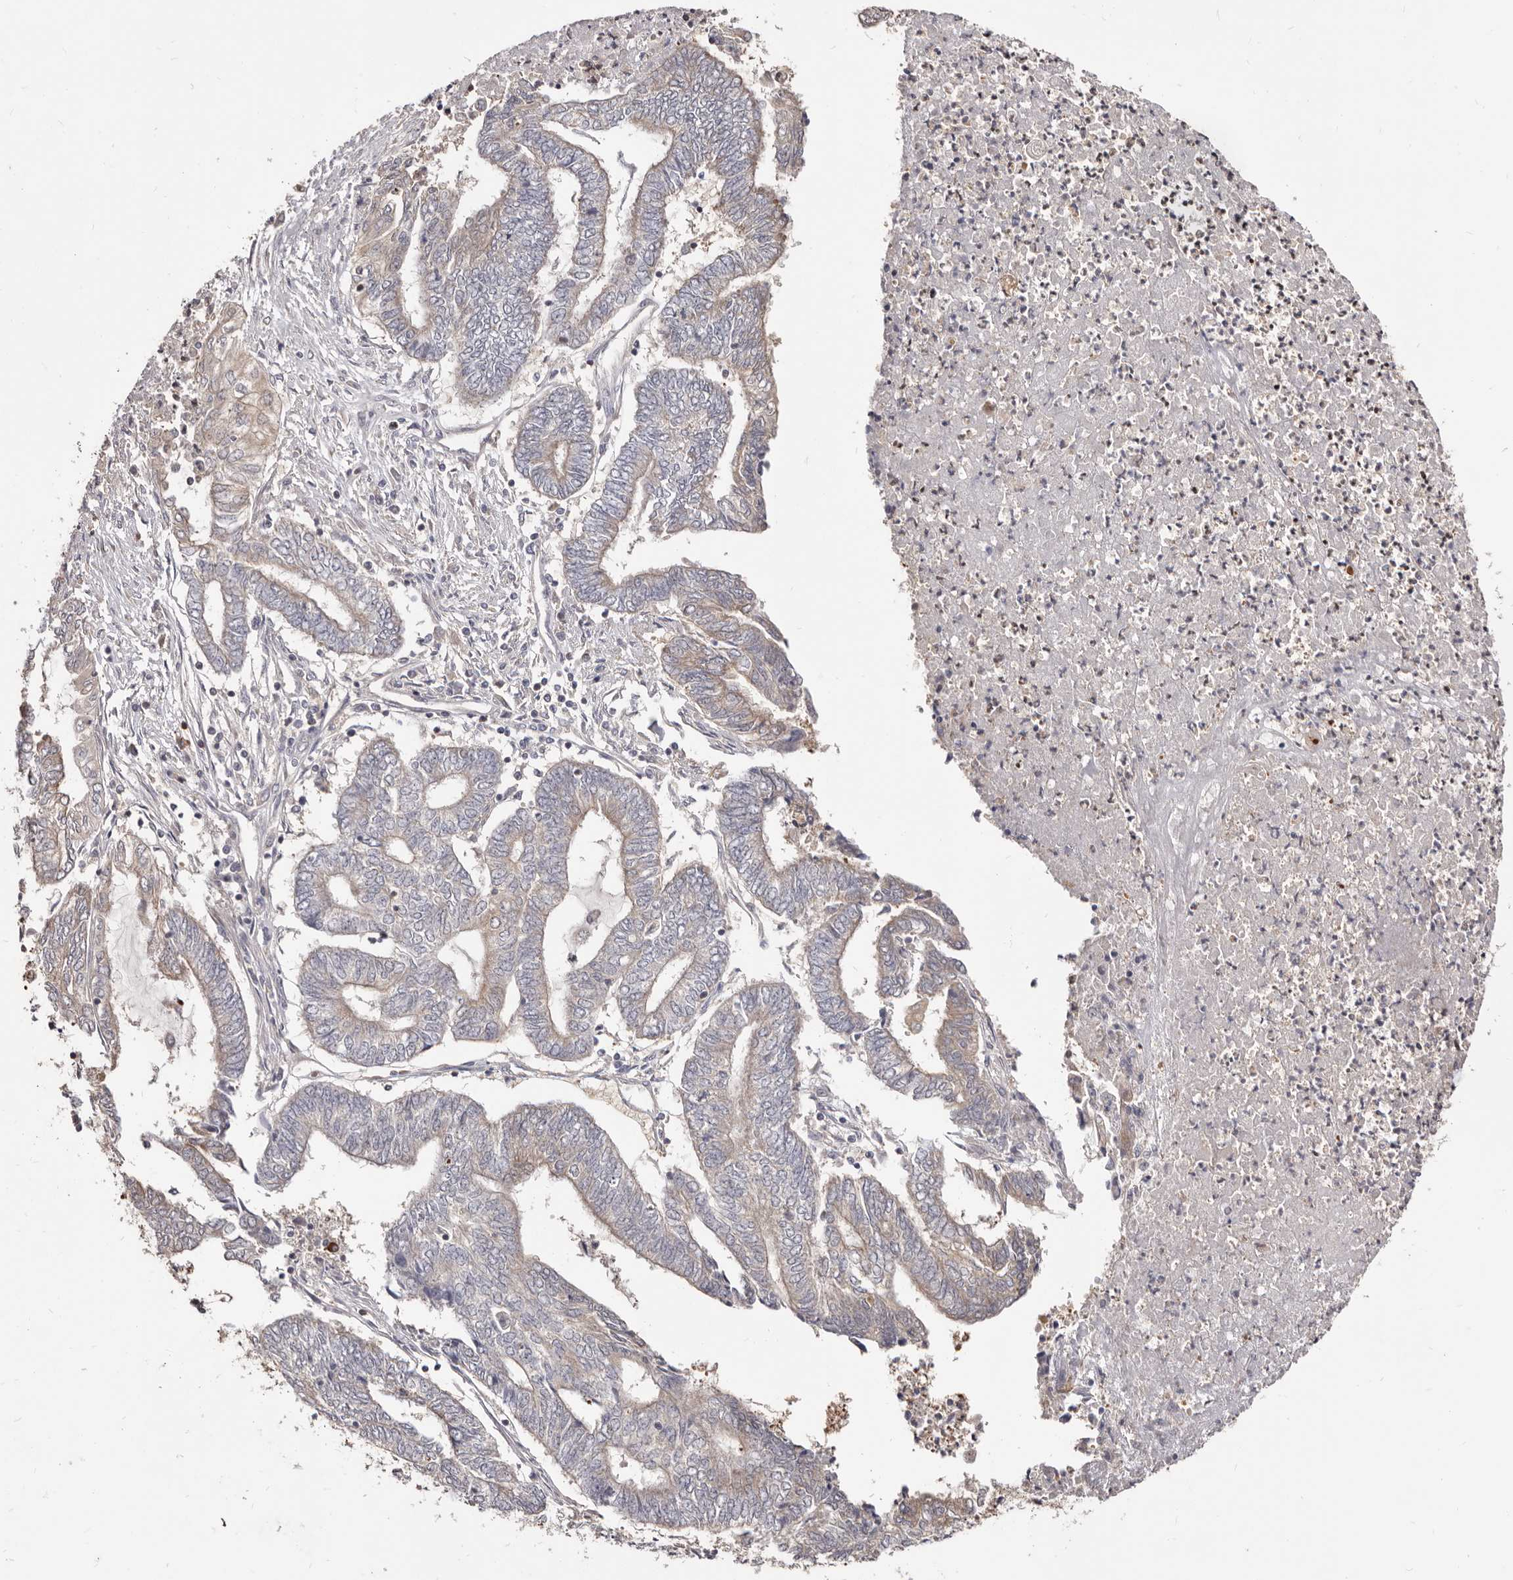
{"staining": {"intensity": "weak", "quantity": "<25%", "location": "cytoplasmic/membranous"}, "tissue": "endometrial cancer", "cell_type": "Tumor cells", "image_type": "cancer", "snomed": [{"axis": "morphology", "description": "Adenocarcinoma, NOS"}, {"axis": "topography", "description": "Uterus"}, {"axis": "topography", "description": "Endometrium"}], "caption": "Tumor cells show no significant protein positivity in adenocarcinoma (endometrial).", "gene": "TC2N", "patient": {"sex": "female", "age": 70}}